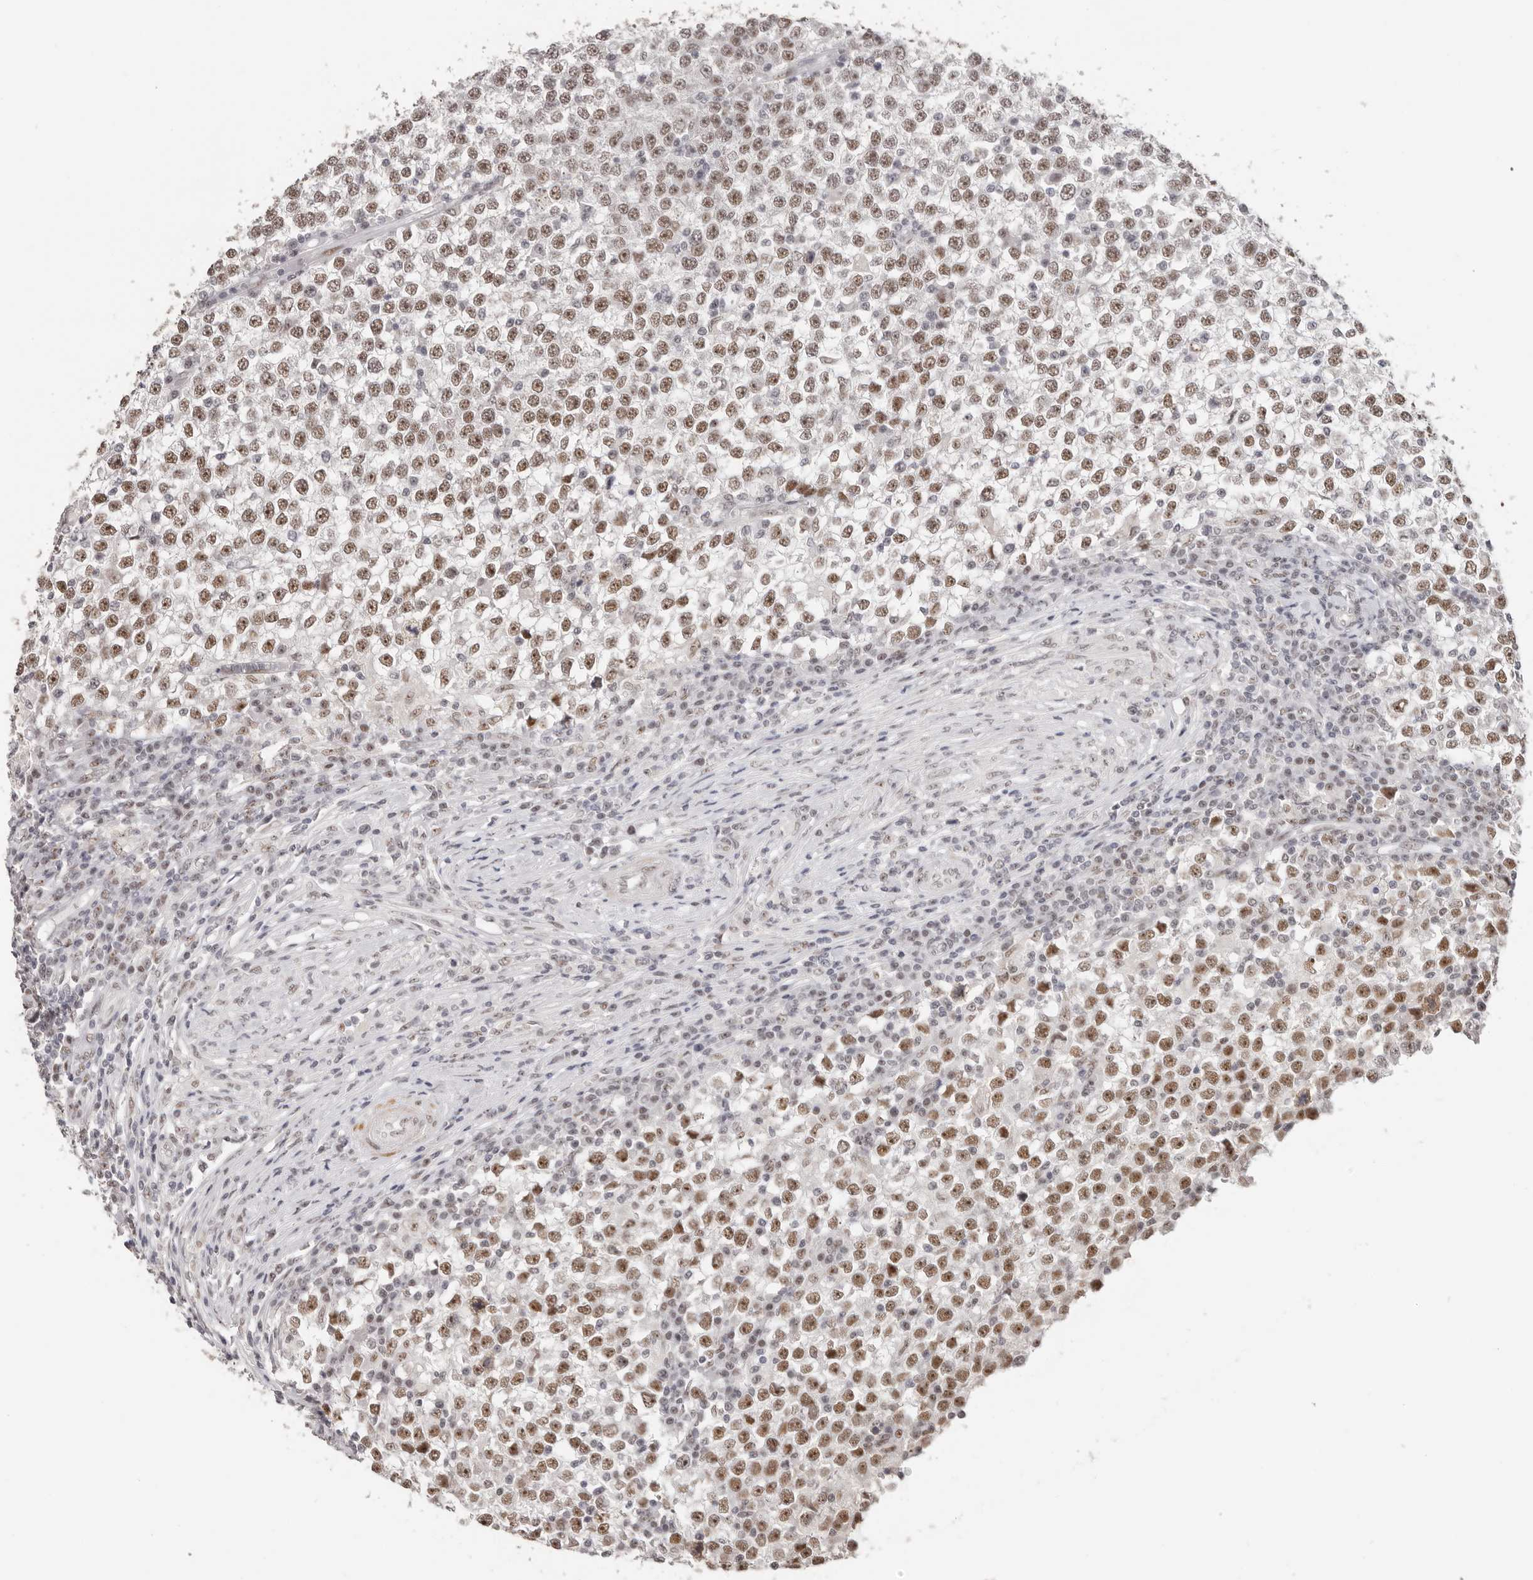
{"staining": {"intensity": "moderate", "quantity": ">75%", "location": "nuclear"}, "tissue": "testis cancer", "cell_type": "Tumor cells", "image_type": "cancer", "snomed": [{"axis": "morphology", "description": "Seminoma, NOS"}, {"axis": "topography", "description": "Testis"}], "caption": "Immunohistochemical staining of testis seminoma shows medium levels of moderate nuclear positivity in about >75% of tumor cells.", "gene": "LARP7", "patient": {"sex": "male", "age": 65}}